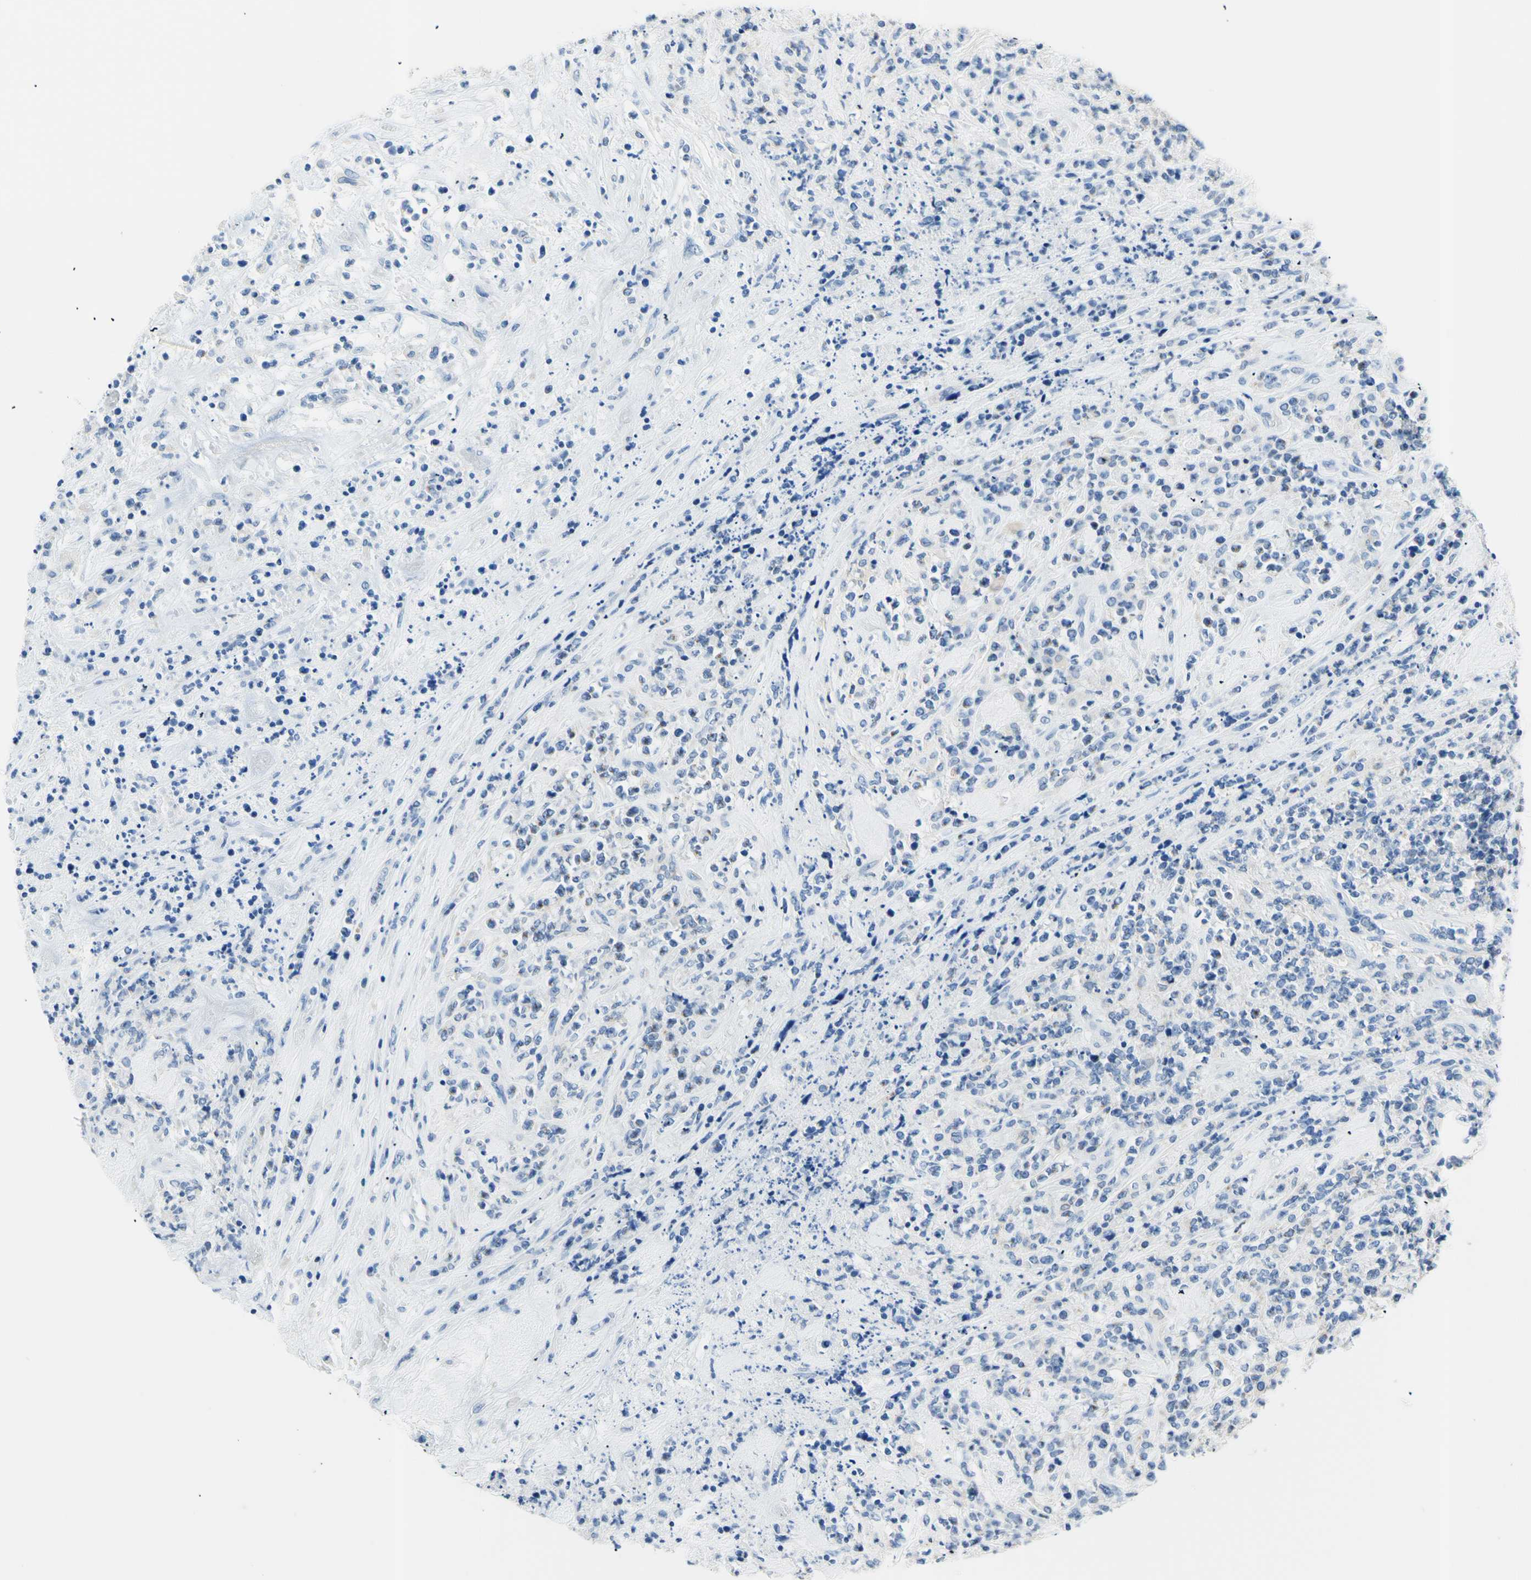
{"staining": {"intensity": "negative", "quantity": "none", "location": "none"}, "tissue": "lymphoma", "cell_type": "Tumor cells", "image_type": "cancer", "snomed": [{"axis": "morphology", "description": "Malignant lymphoma, non-Hodgkin's type, High grade"}, {"axis": "topography", "description": "Soft tissue"}], "caption": "Lymphoma was stained to show a protein in brown. There is no significant expression in tumor cells. (IHC, brightfield microscopy, high magnification).", "gene": "HPCA", "patient": {"sex": "male", "age": 18}}